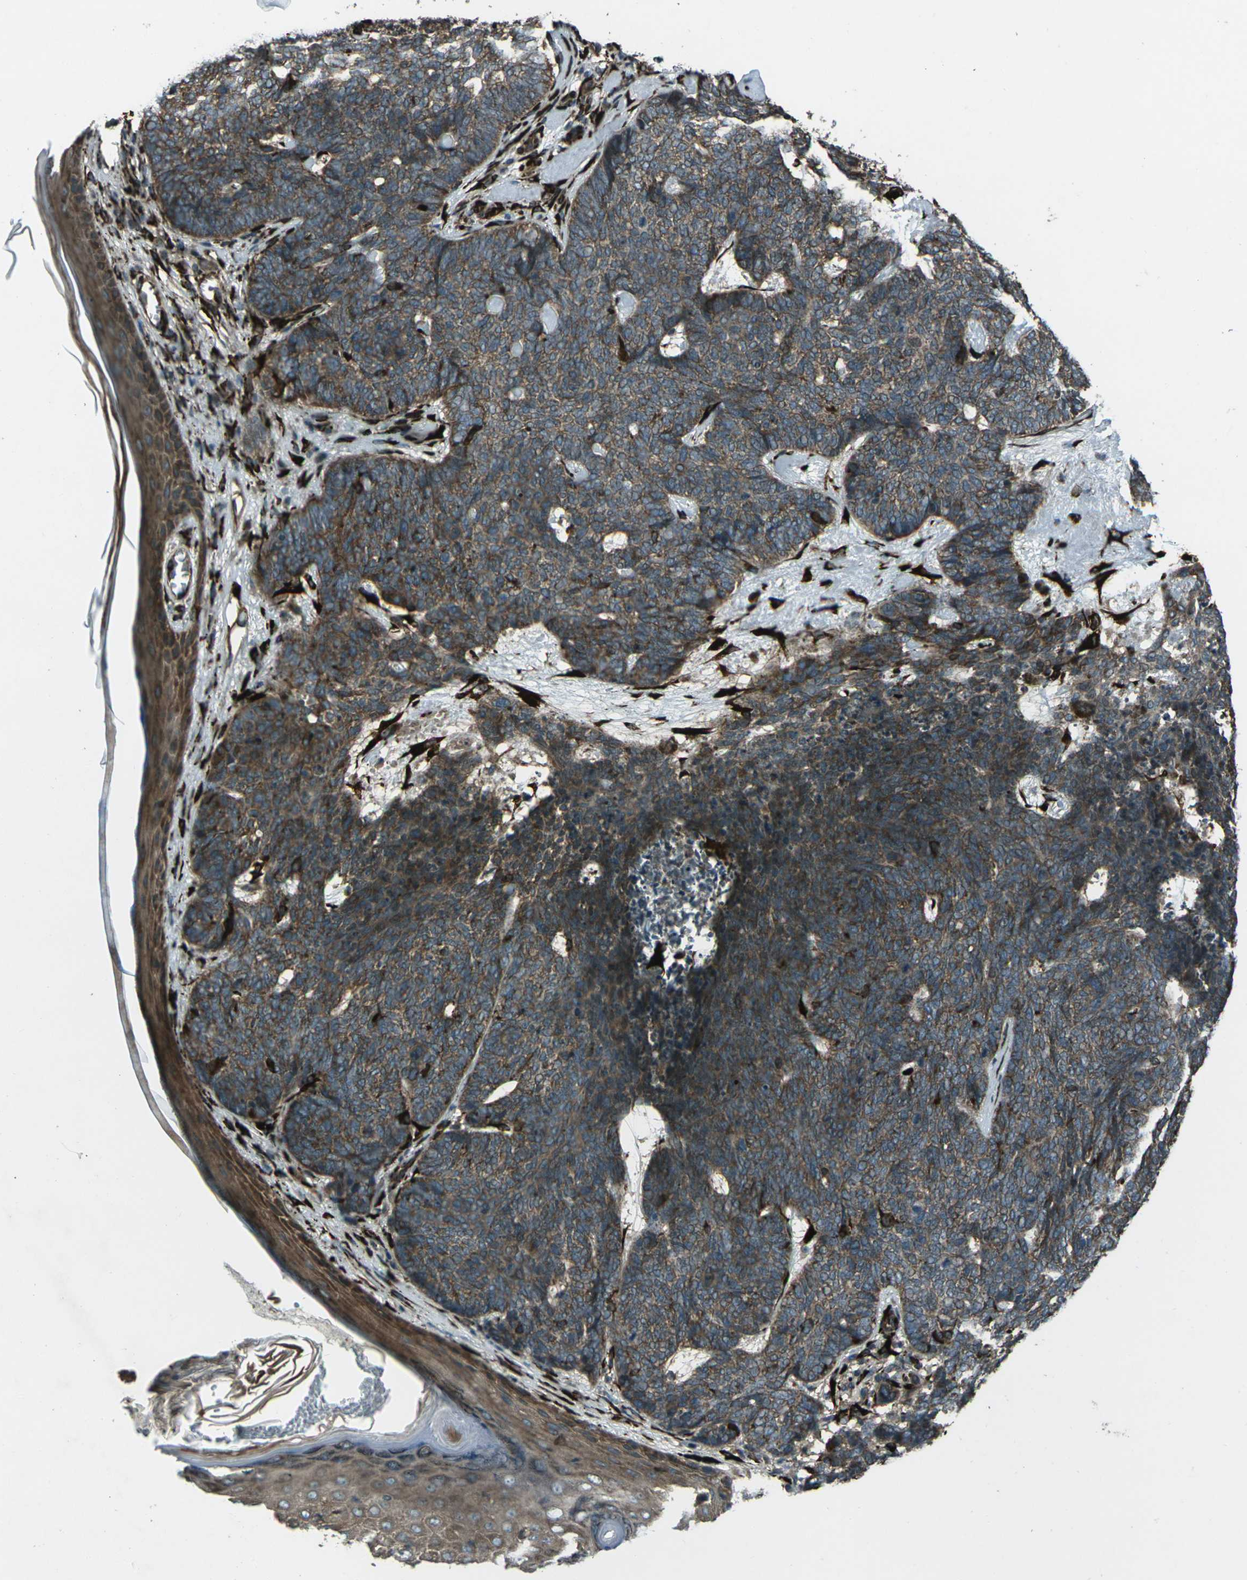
{"staining": {"intensity": "strong", "quantity": ">75%", "location": "cytoplasmic/membranous"}, "tissue": "skin cancer", "cell_type": "Tumor cells", "image_type": "cancer", "snomed": [{"axis": "morphology", "description": "Basal cell carcinoma"}, {"axis": "topography", "description": "Skin"}], "caption": "Basal cell carcinoma (skin) stained with DAB immunohistochemistry (IHC) reveals high levels of strong cytoplasmic/membranous staining in about >75% of tumor cells.", "gene": "LSMEM1", "patient": {"sex": "female", "age": 84}}